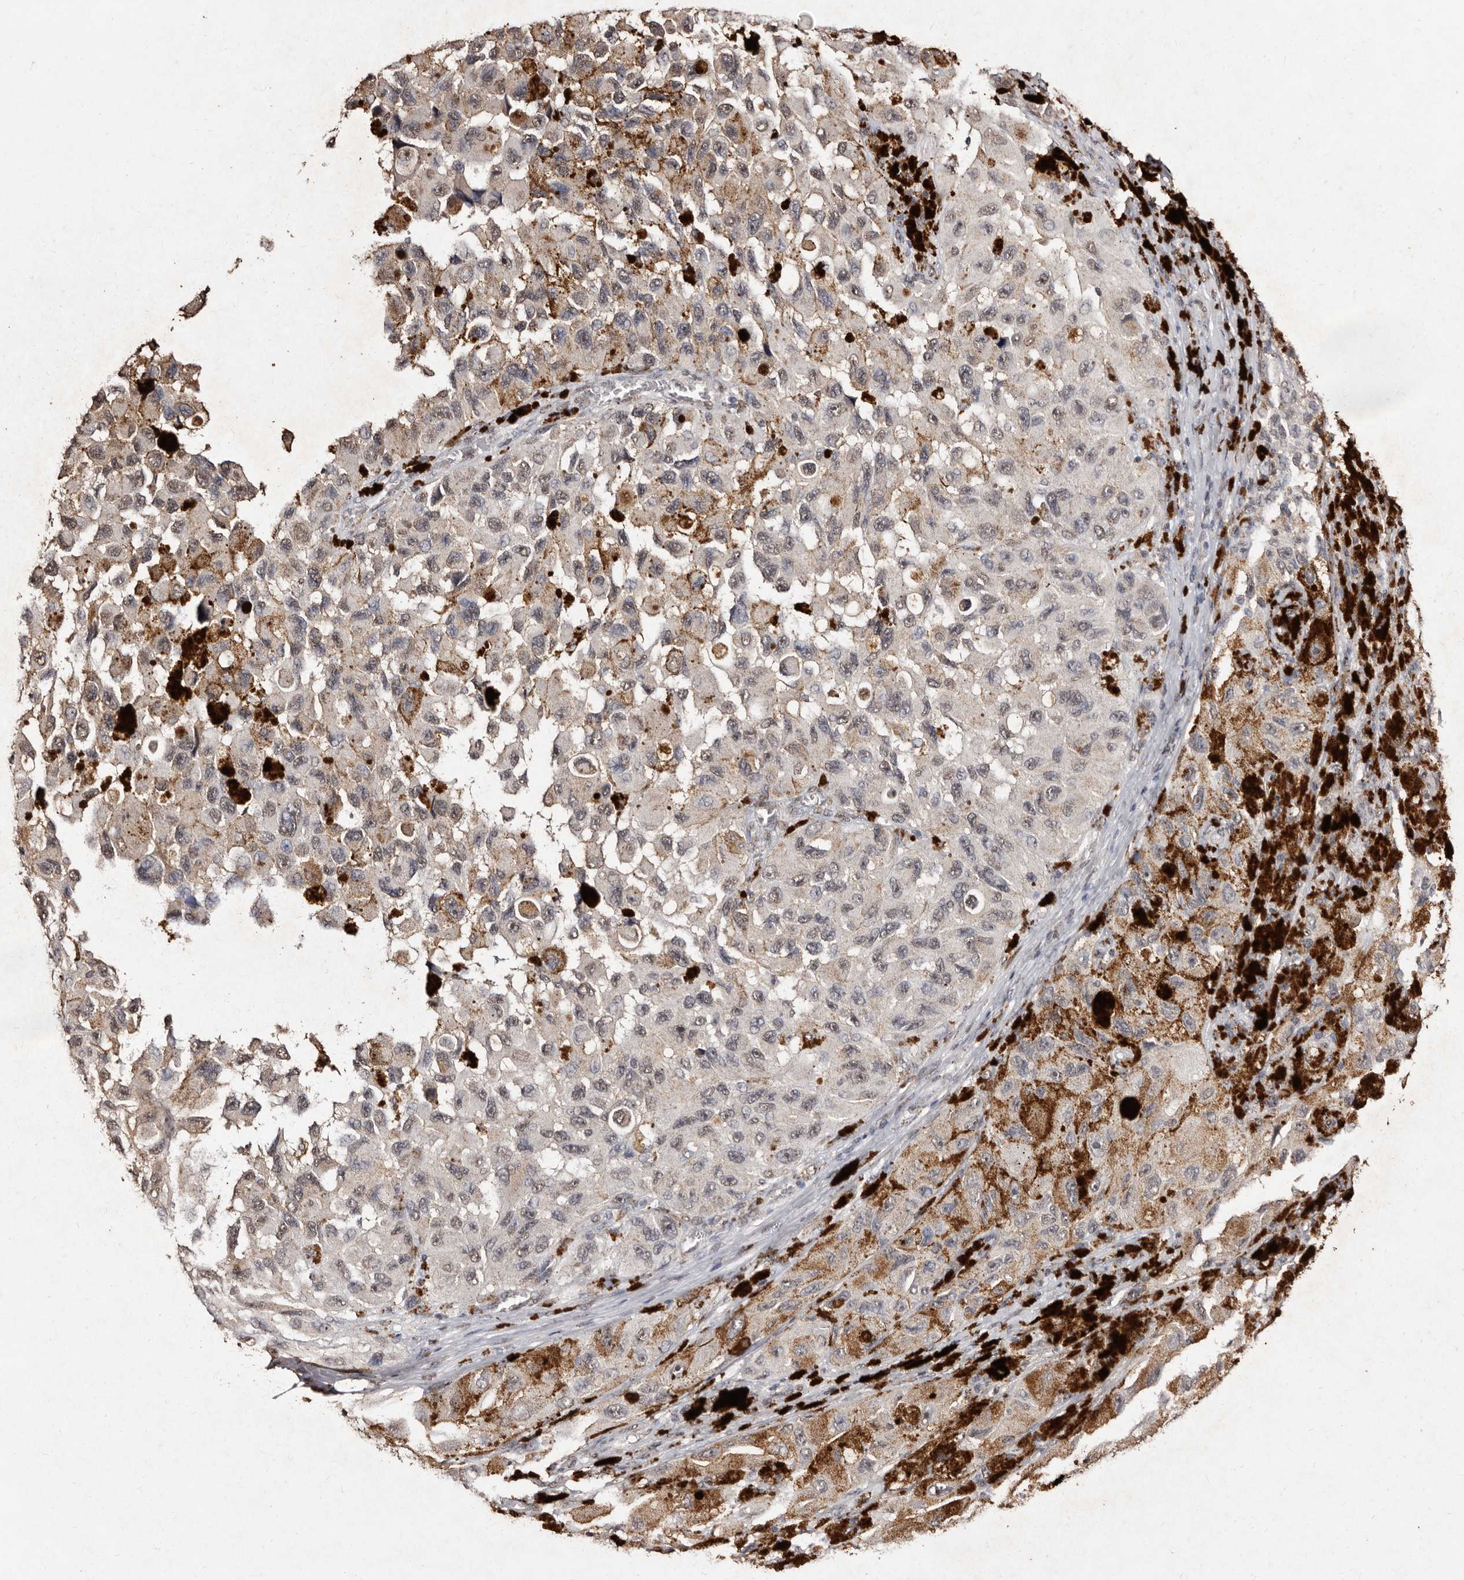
{"staining": {"intensity": "weak", "quantity": "25%-75%", "location": "nuclear"}, "tissue": "melanoma", "cell_type": "Tumor cells", "image_type": "cancer", "snomed": [{"axis": "morphology", "description": "Malignant melanoma, NOS"}, {"axis": "topography", "description": "Skin"}], "caption": "Tumor cells reveal weak nuclear expression in about 25%-75% of cells in melanoma. The staining was performed using DAB, with brown indicating positive protein expression. Nuclei are stained blue with hematoxylin.", "gene": "ERBB4", "patient": {"sex": "female", "age": 73}}